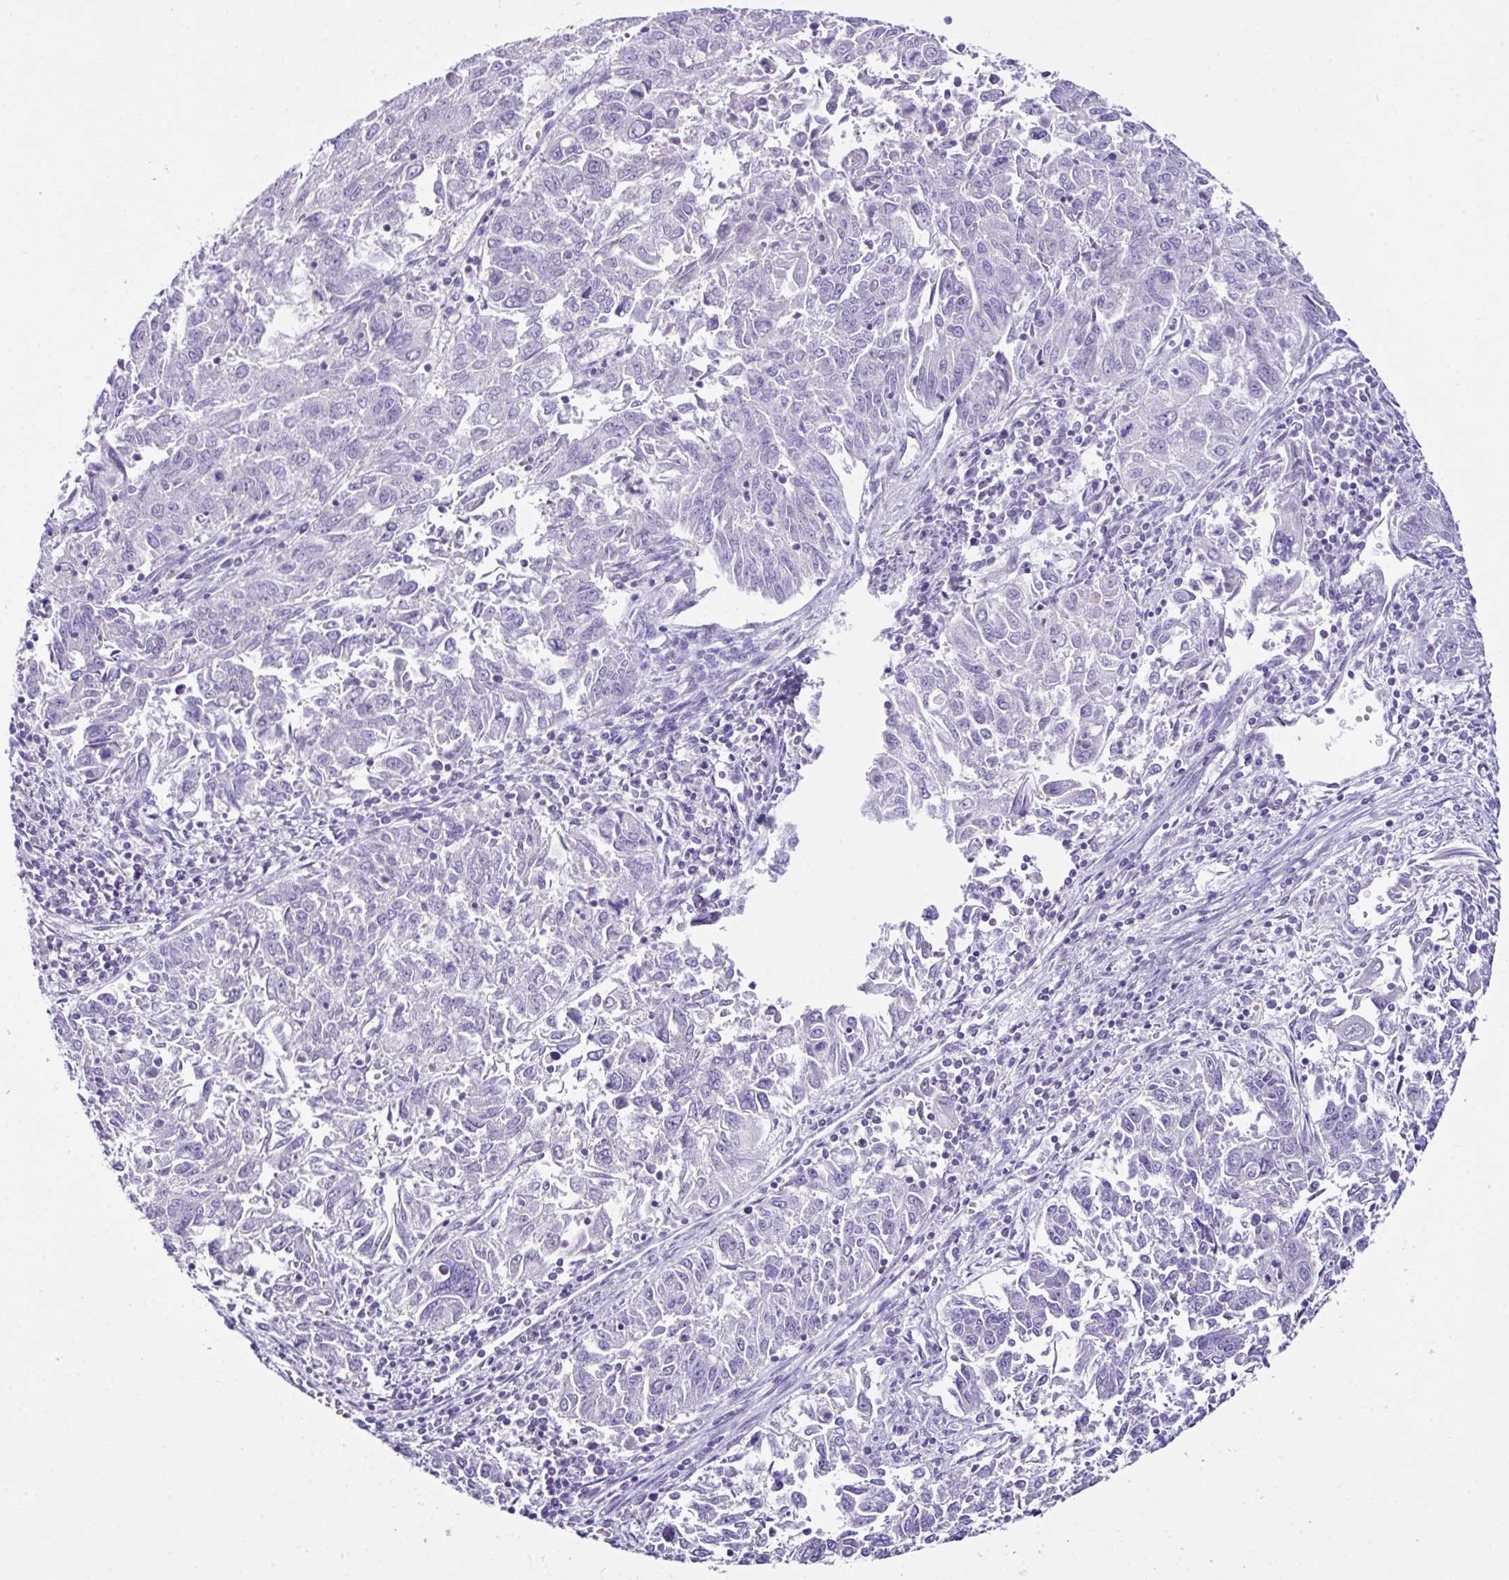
{"staining": {"intensity": "negative", "quantity": "none", "location": "none"}, "tissue": "endometrial cancer", "cell_type": "Tumor cells", "image_type": "cancer", "snomed": [{"axis": "morphology", "description": "Adenocarcinoma, NOS"}, {"axis": "topography", "description": "Endometrium"}], "caption": "Micrograph shows no protein staining in tumor cells of endometrial cancer tissue.", "gene": "D2HGDH", "patient": {"sex": "female", "age": 42}}